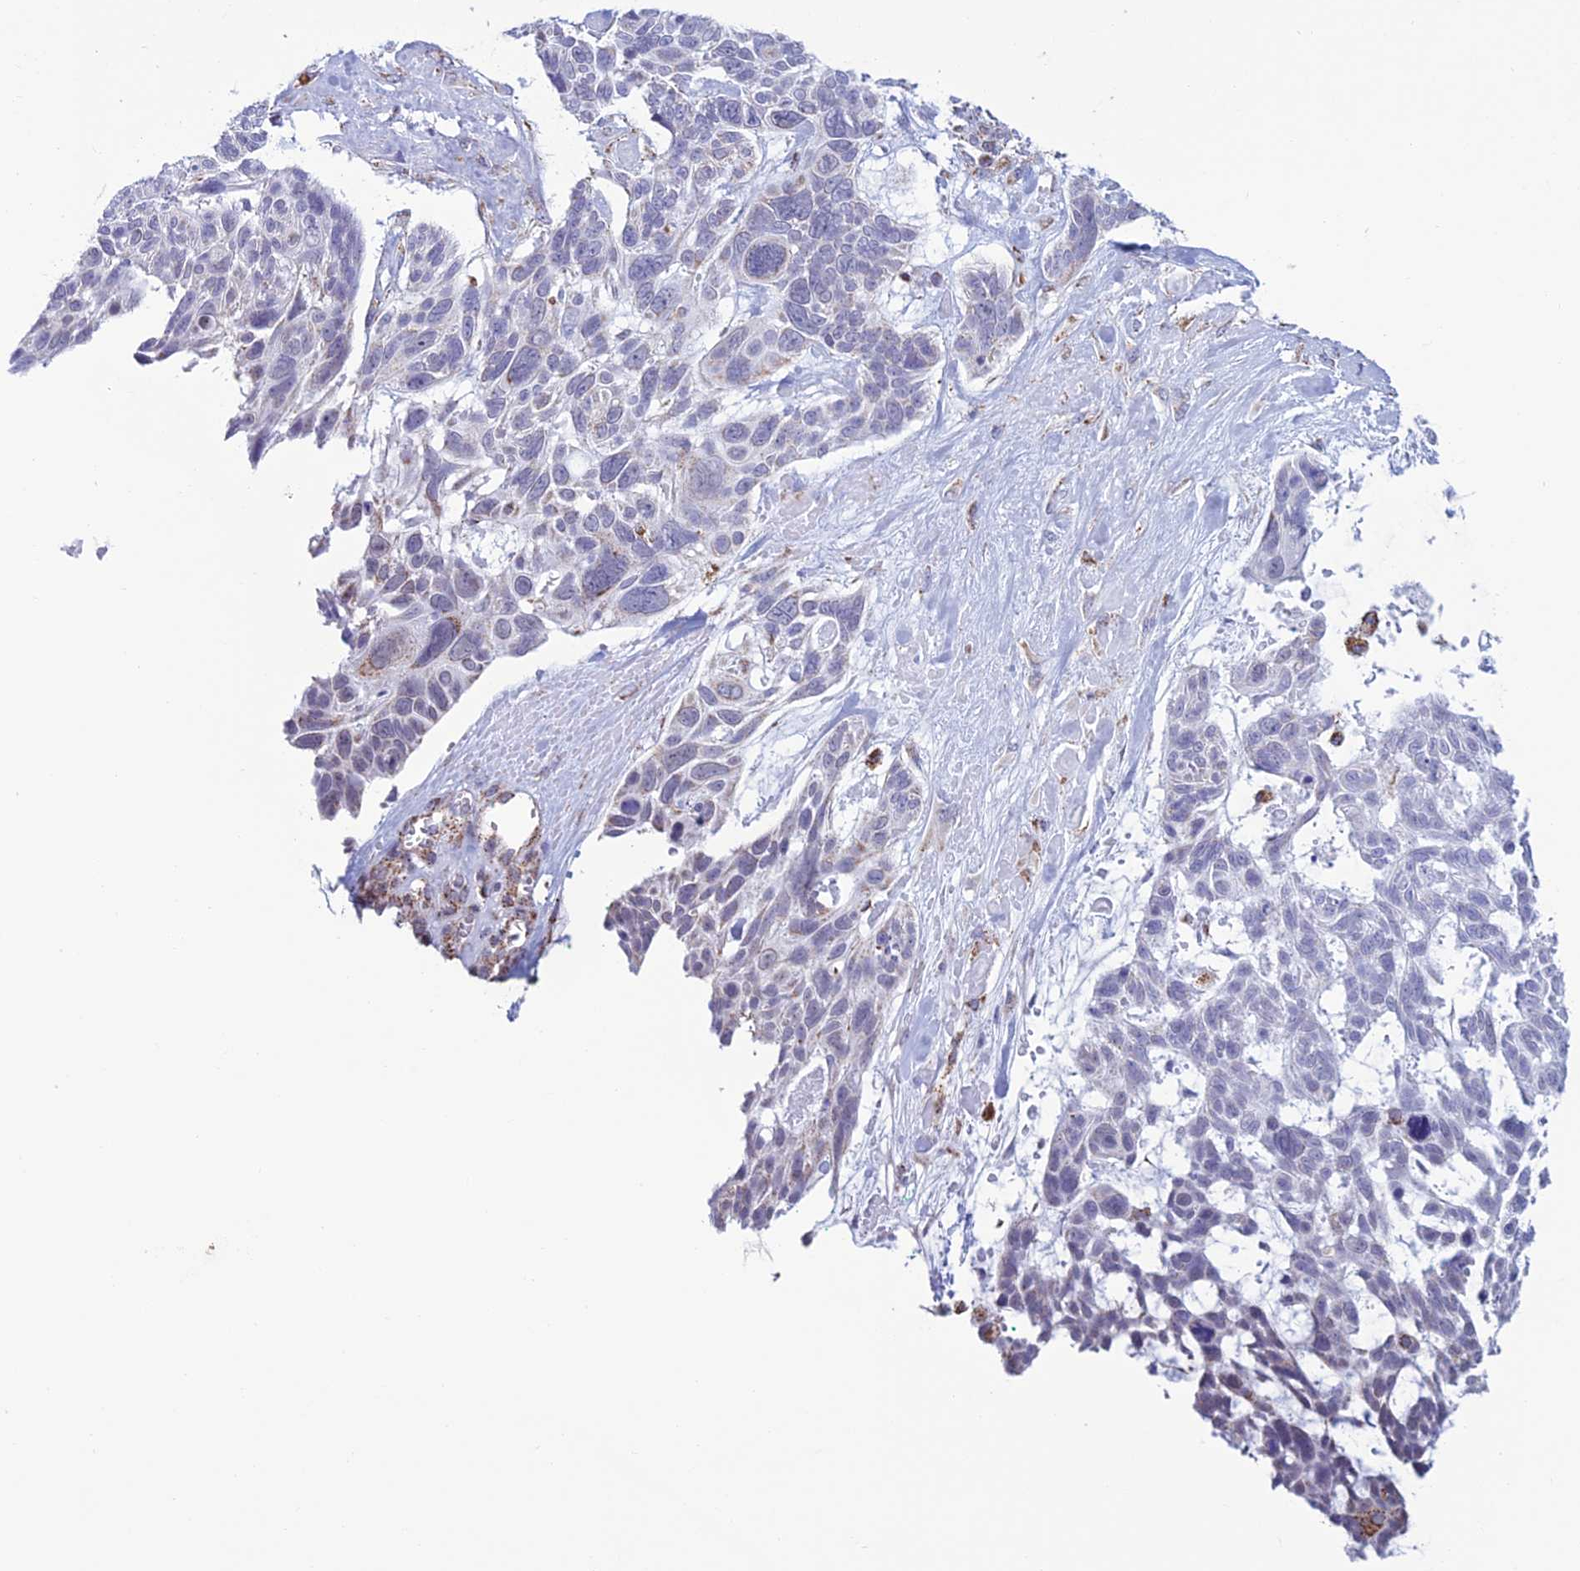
{"staining": {"intensity": "negative", "quantity": "none", "location": "none"}, "tissue": "skin cancer", "cell_type": "Tumor cells", "image_type": "cancer", "snomed": [{"axis": "morphology", "description": "Basal cell carcinoma"}, {"axis": "topography", "description": "Skin"}], "caption": "DAB immunohistochemical staining of skin cancer demonstrates no significant staining in tumor cells.", "gene": "ZNG1B", "patient": {"sex": "male", "age": 88}}